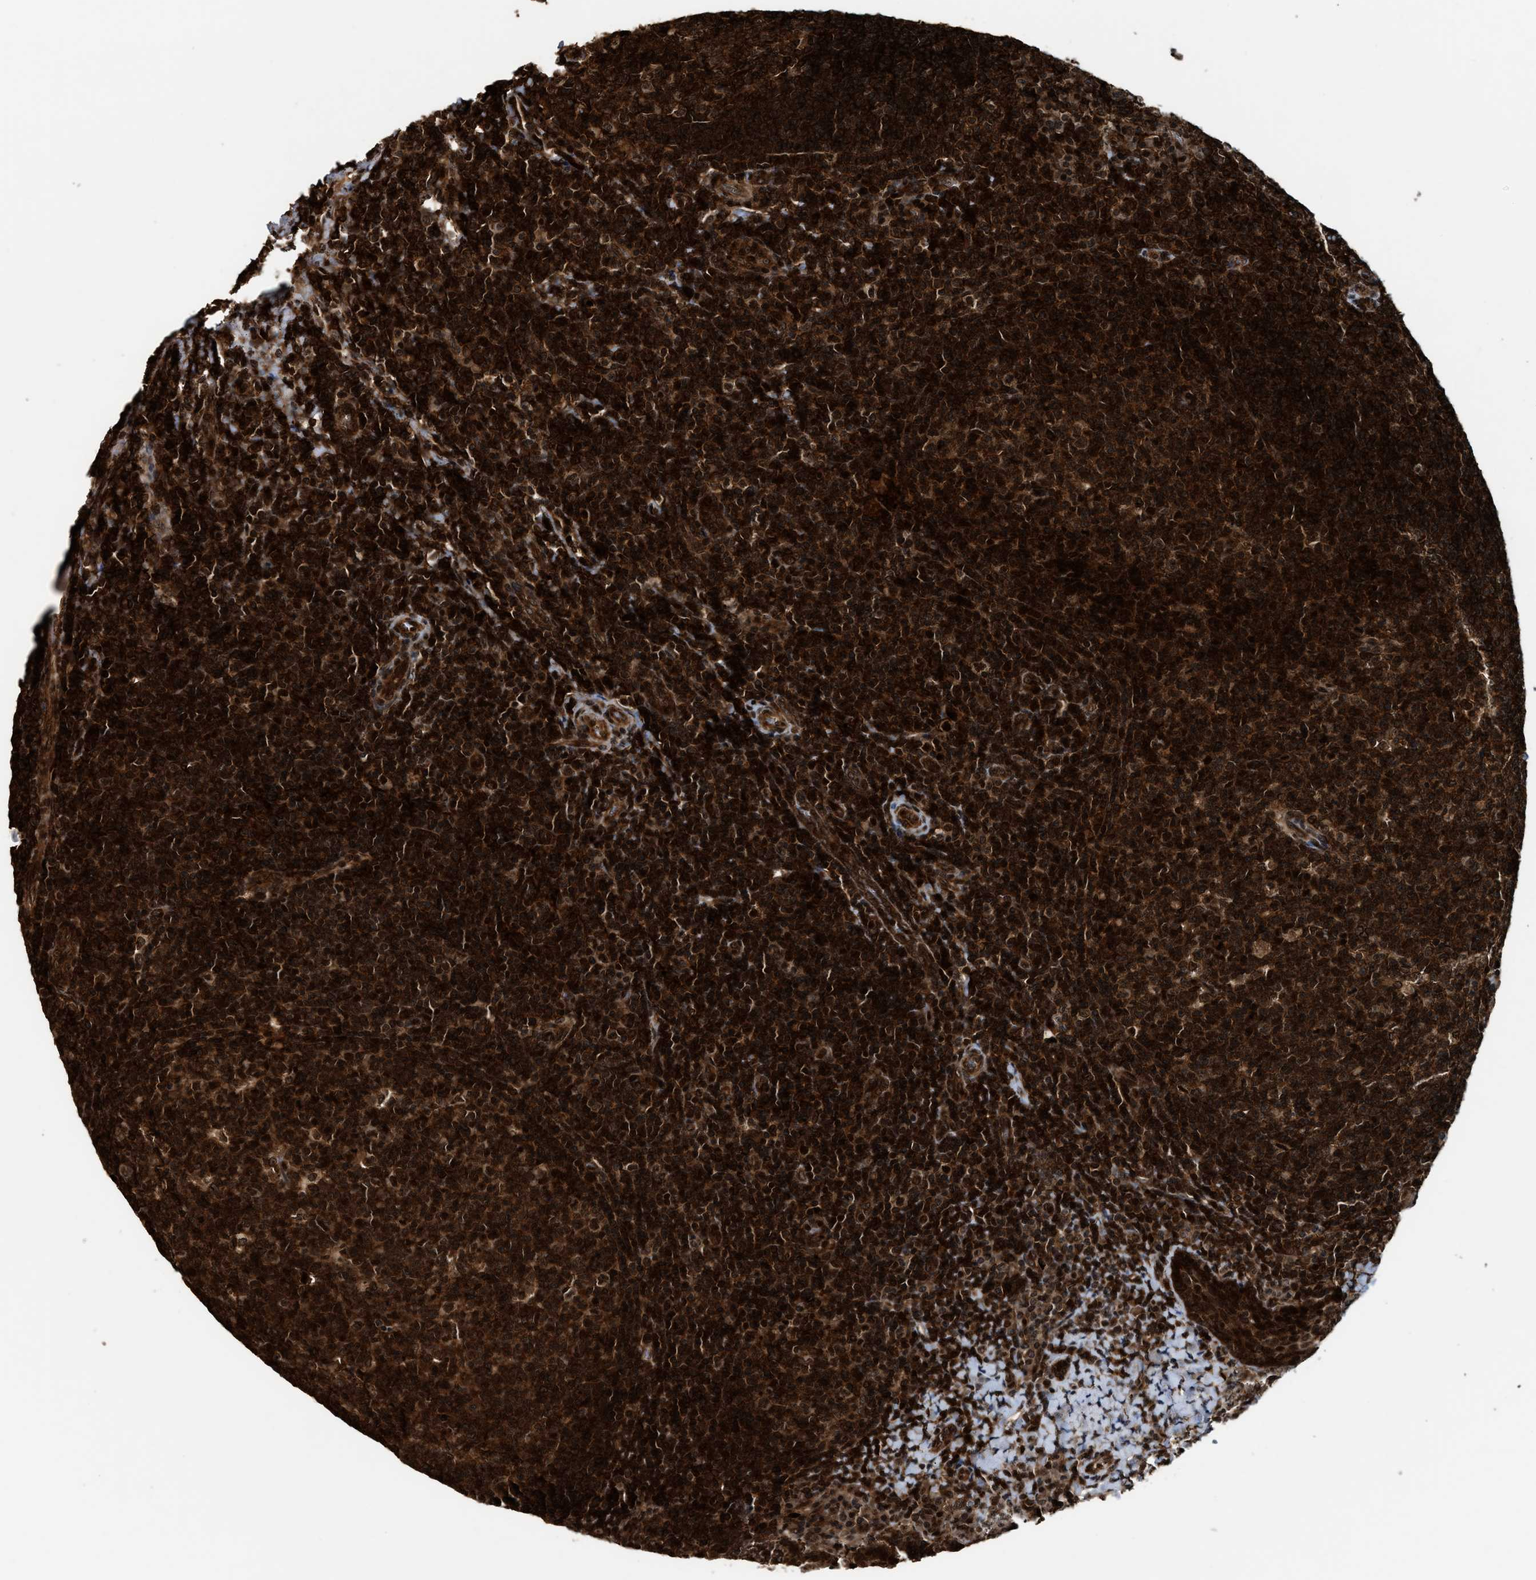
{"staining": {"intensity": "strong", "quantity": ">75%", "location": "cytoplasmic/membranous,nuclear"}, "tissue": "tonsil", "cell_type": "Germinal center cells", "image_type": "normal", "snomed": [{"axis": "morphology", "description": "Normal tissue, NOS"}, {"axis": "topography", "description": "Tonsil"}], "caption": "IHC of benign tonsil exhibits high levels of strong cytoplasmic/membranous,nuclear positivity in about >75% of germinal center cells. (Stains: DAB (3,3'-diaminobenzidine) in brown, nuclei in blue, Microscopy: brightfield microscopy at high magnification).", "gene": "MDM2", "patient": {"sex": "male", "age": 17}}